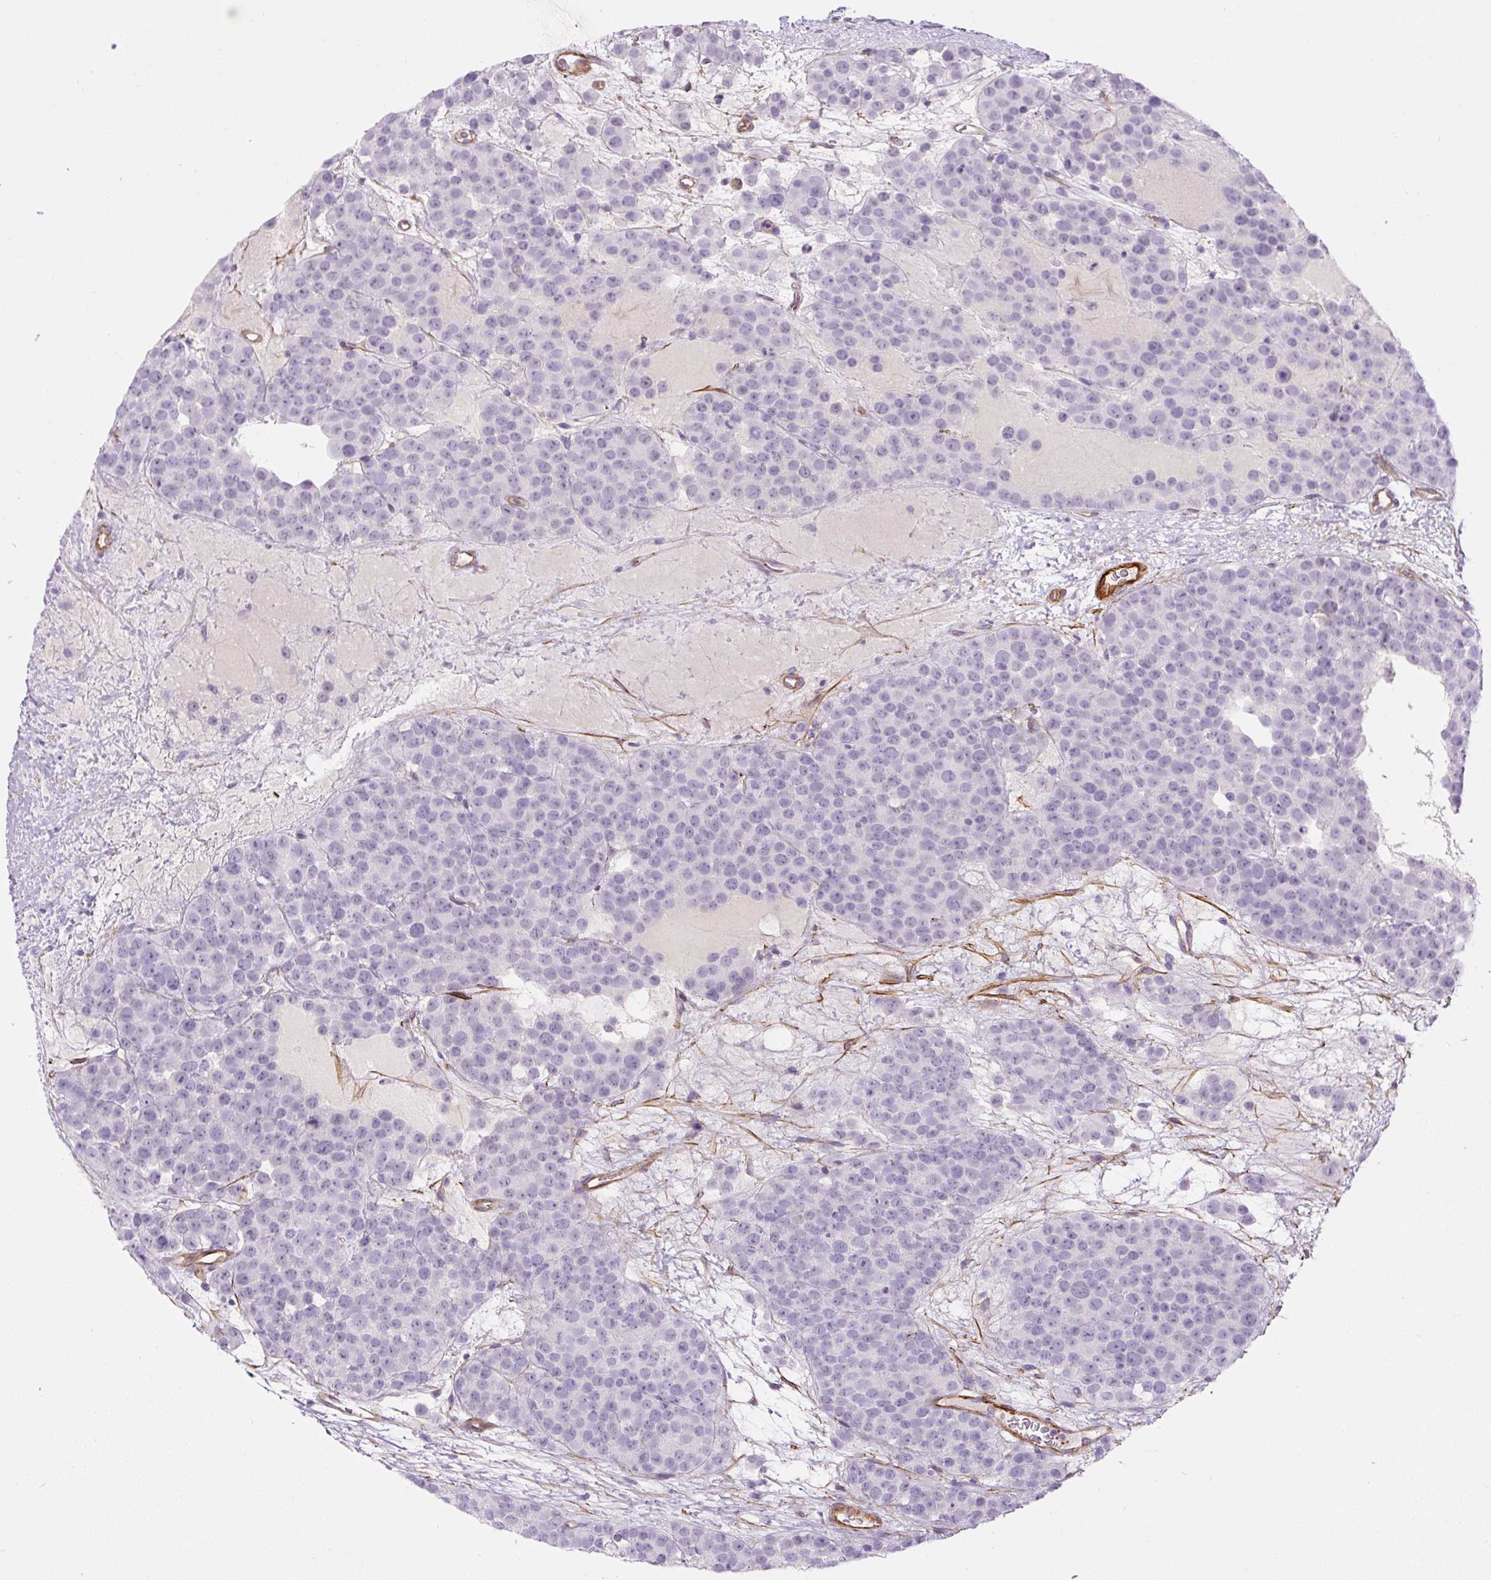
{"staining": {"intensity": "negative", "quantity": "none", "location": "none"}, "tissue": "testis cancer", "cell_type": "Tumor cells", "image_type": "cancer", "snomed": [{"axis": "morphology", "description": "Seminoma, NOS"}, {"axis": "topography", "description": "Testis"}], "caption": "Immunohistochemical staining of human testis cancer (seminoma) shows no significant expression in tumor cells.", "gene": "B3GALT5", "patient": {"sex": "male", "age": 71}}